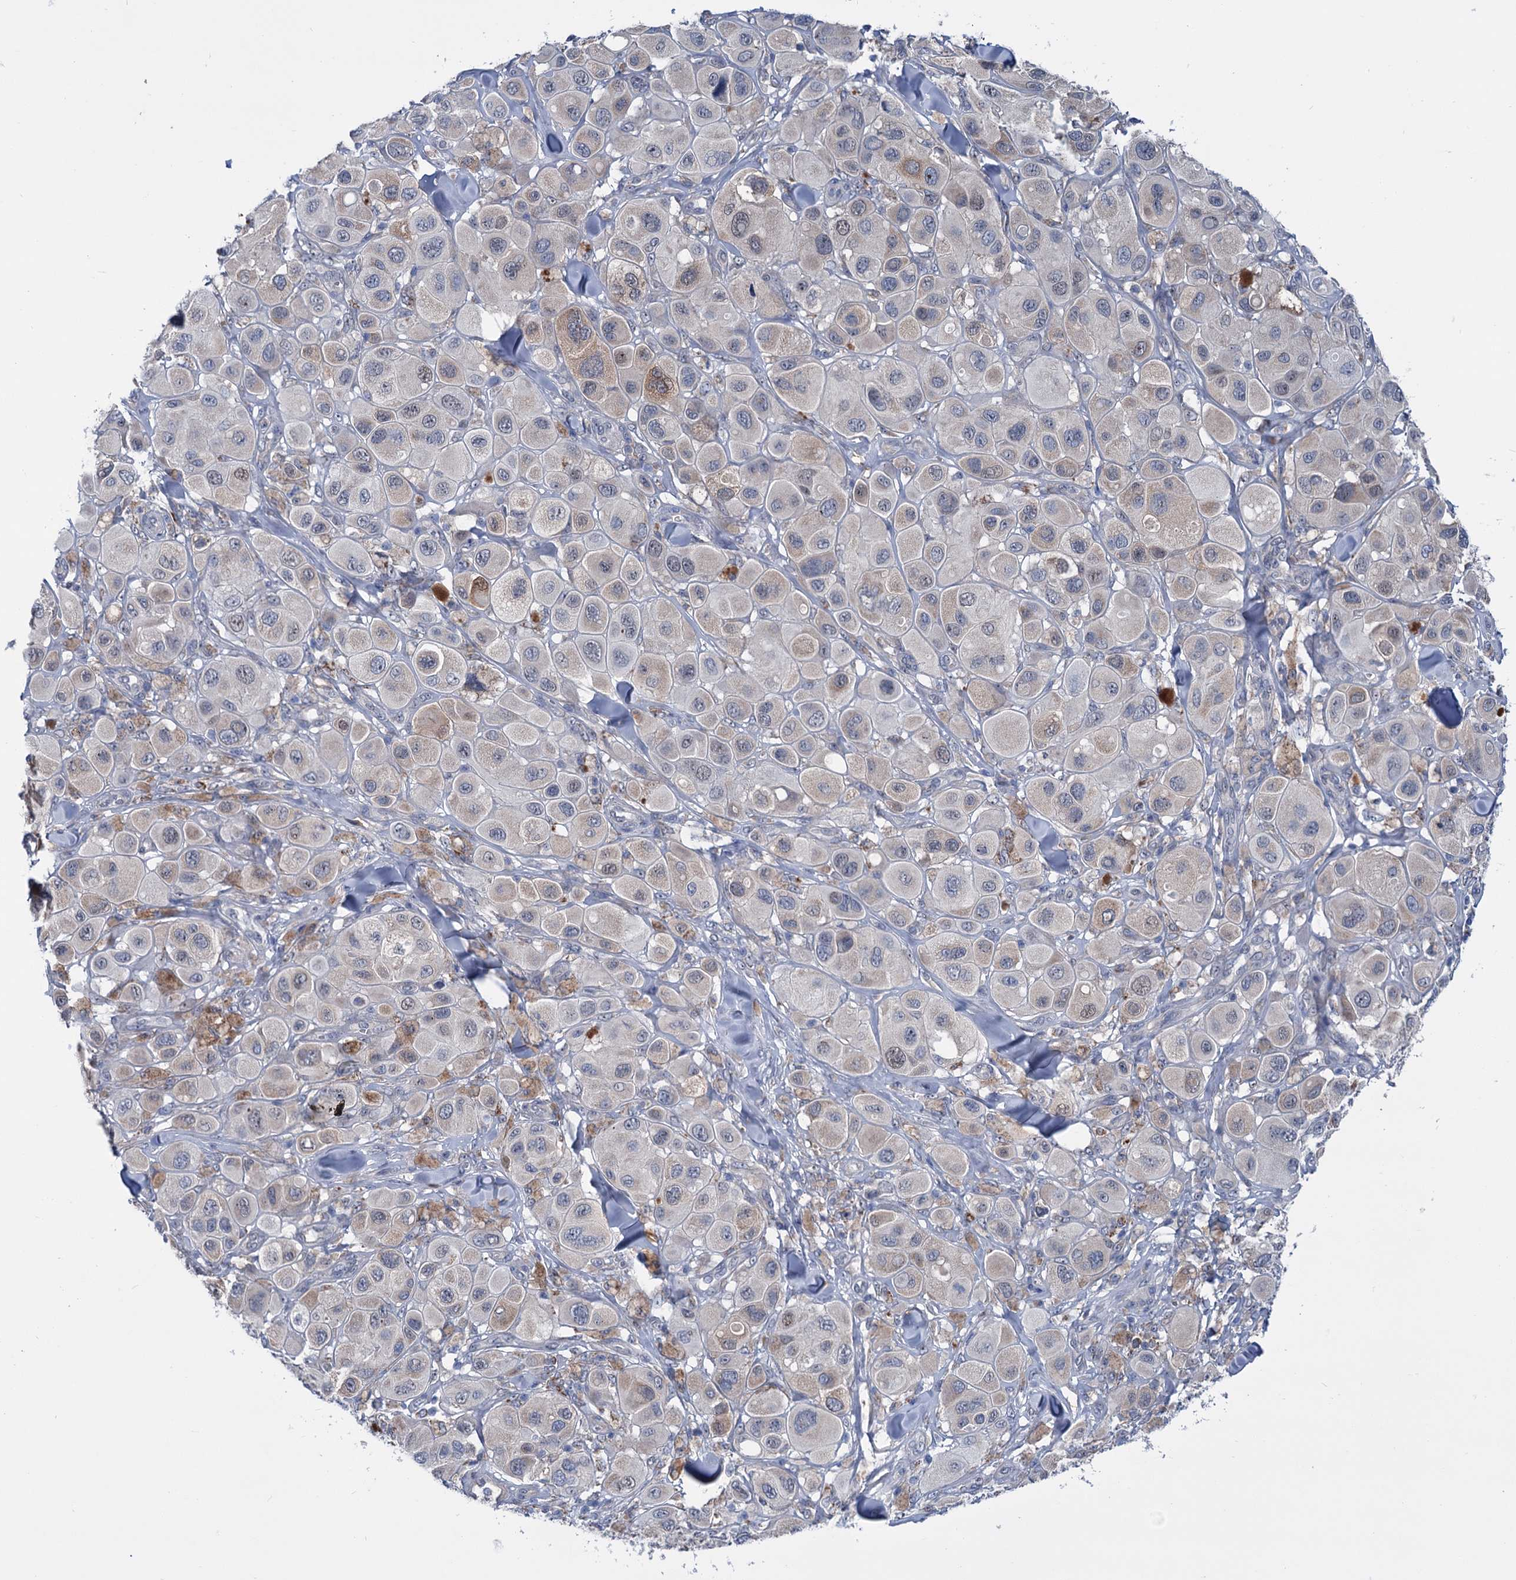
{"staining": {"intensity": "moderate", "quantity": "<25%", "location": "cytoplasmic/membranous,nuclear"}, "tissue": "melanoma", "cell_type": "Tumor cells", "image_type": "cancer", "snomed": [{"axis": "morphology", "description": "Malignant melanoma, Metastatic site"}, {"axis": "topography", "description": "Skin"}], "caption": "Immunohistochemistry (IHC) photomicrograph of neoplastic tissue: malignant melanoma (metastatic site) stained using immunohistochemistry (IHC) demonstrates low levels of moderate protein expression localized specifically in the cytoplasmic/membranous and nuclear of tumor cells, appearing as a cytoplasmic/membranous and nuclear brown color.", "gene": "LPIN1", "patient": {"sex": "male", "age": 41}}